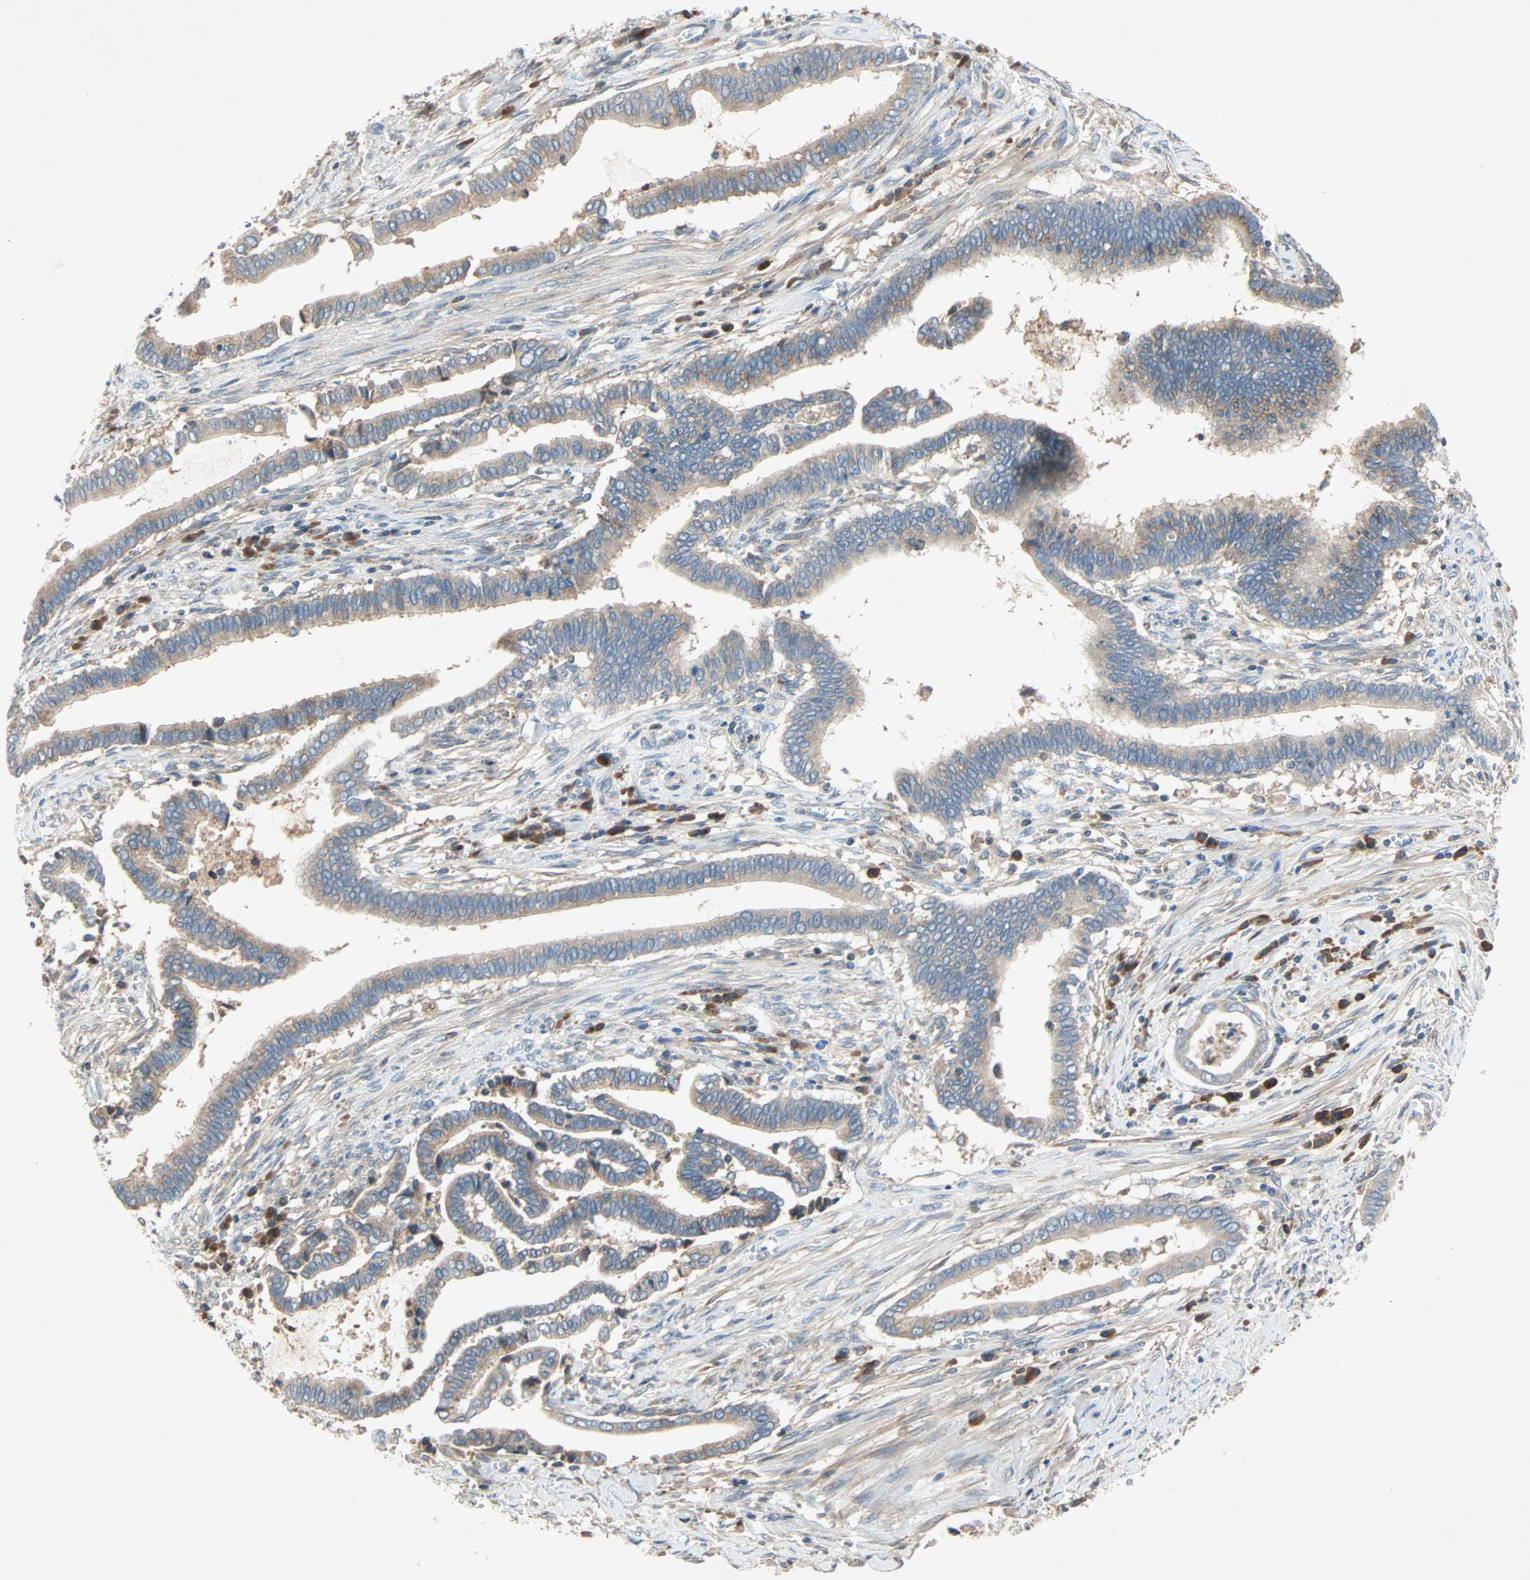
{"staining": {"intensity": "weak", "quantity": ">75%", "location": "cytoplasmic/membranous"}, "tissue": "cervical cancer", "cell_type": "Tumor cells", "image_type": "cancer", "snomed": [{"axis": "morphology", "description": "Adenocarcinoma, NOS"}, {"axis": "topography", "description": "Cervix"}], "caption": "A brown stain shows weak cytoplasmic/membranous positivity of a protein in human cervical cancer (adenocarcinoma) tumor cells.", "gene": "XYLT1", "patient": {"sex": "female", "age": 44}}